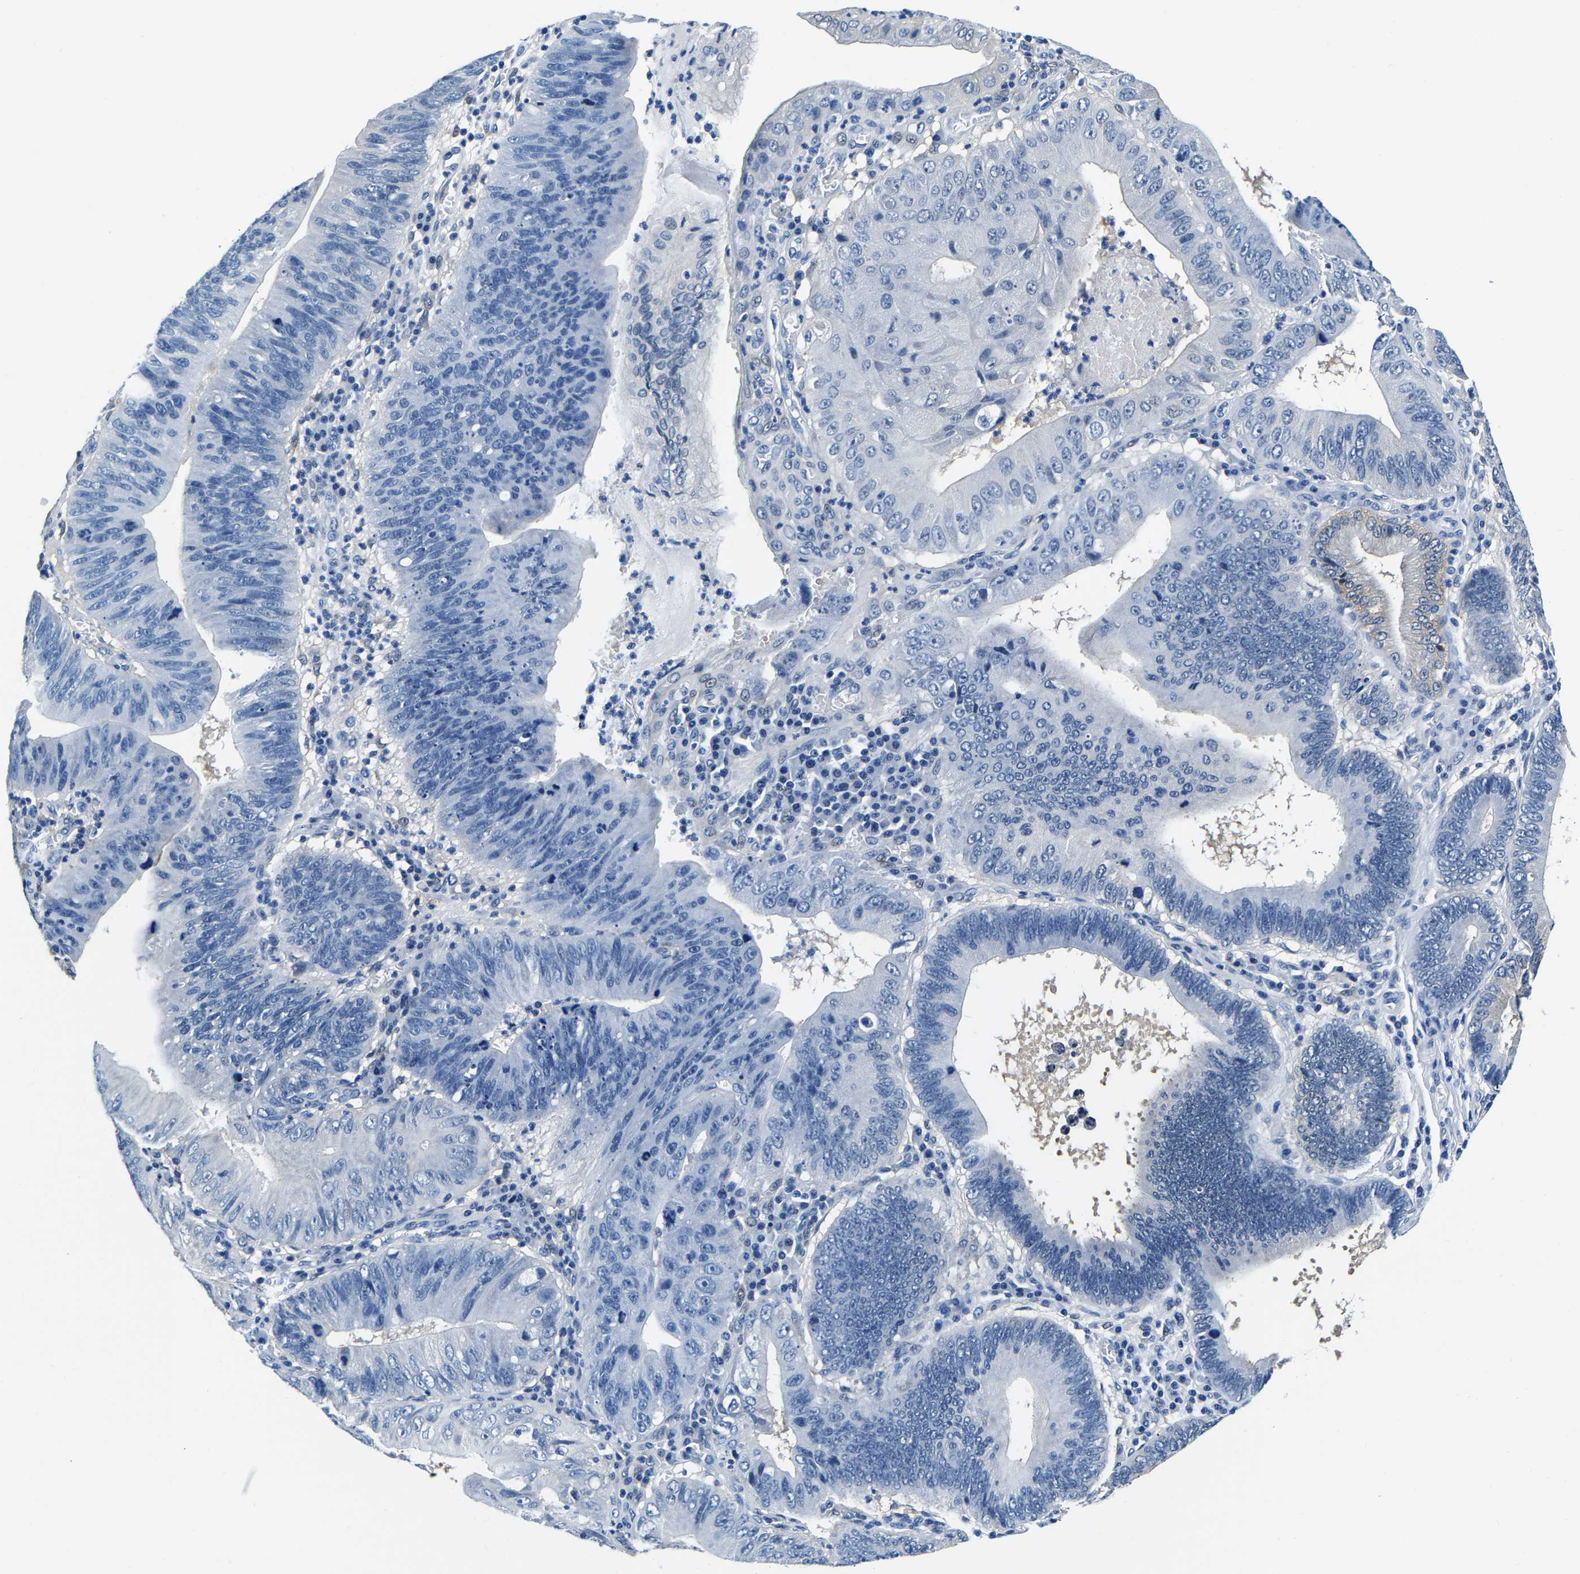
{"staining": {"intensity": "negative", "quantity": "none", "location": "none"}, "tissue": "stomach cancer", "cell_type": "Tumor cells", "image_type": "cancer", "snomed": [{"axis": "morphology", "description": "Adenocarcinoma, NOS"}, {"axis": "topography", "description": "Stomach"}], "caption": "Protein analysis of stomach cancer shows no significant staining in tumor cells.", "gene": "ACO1", "patient": {"sex": "male", "age": 59}}